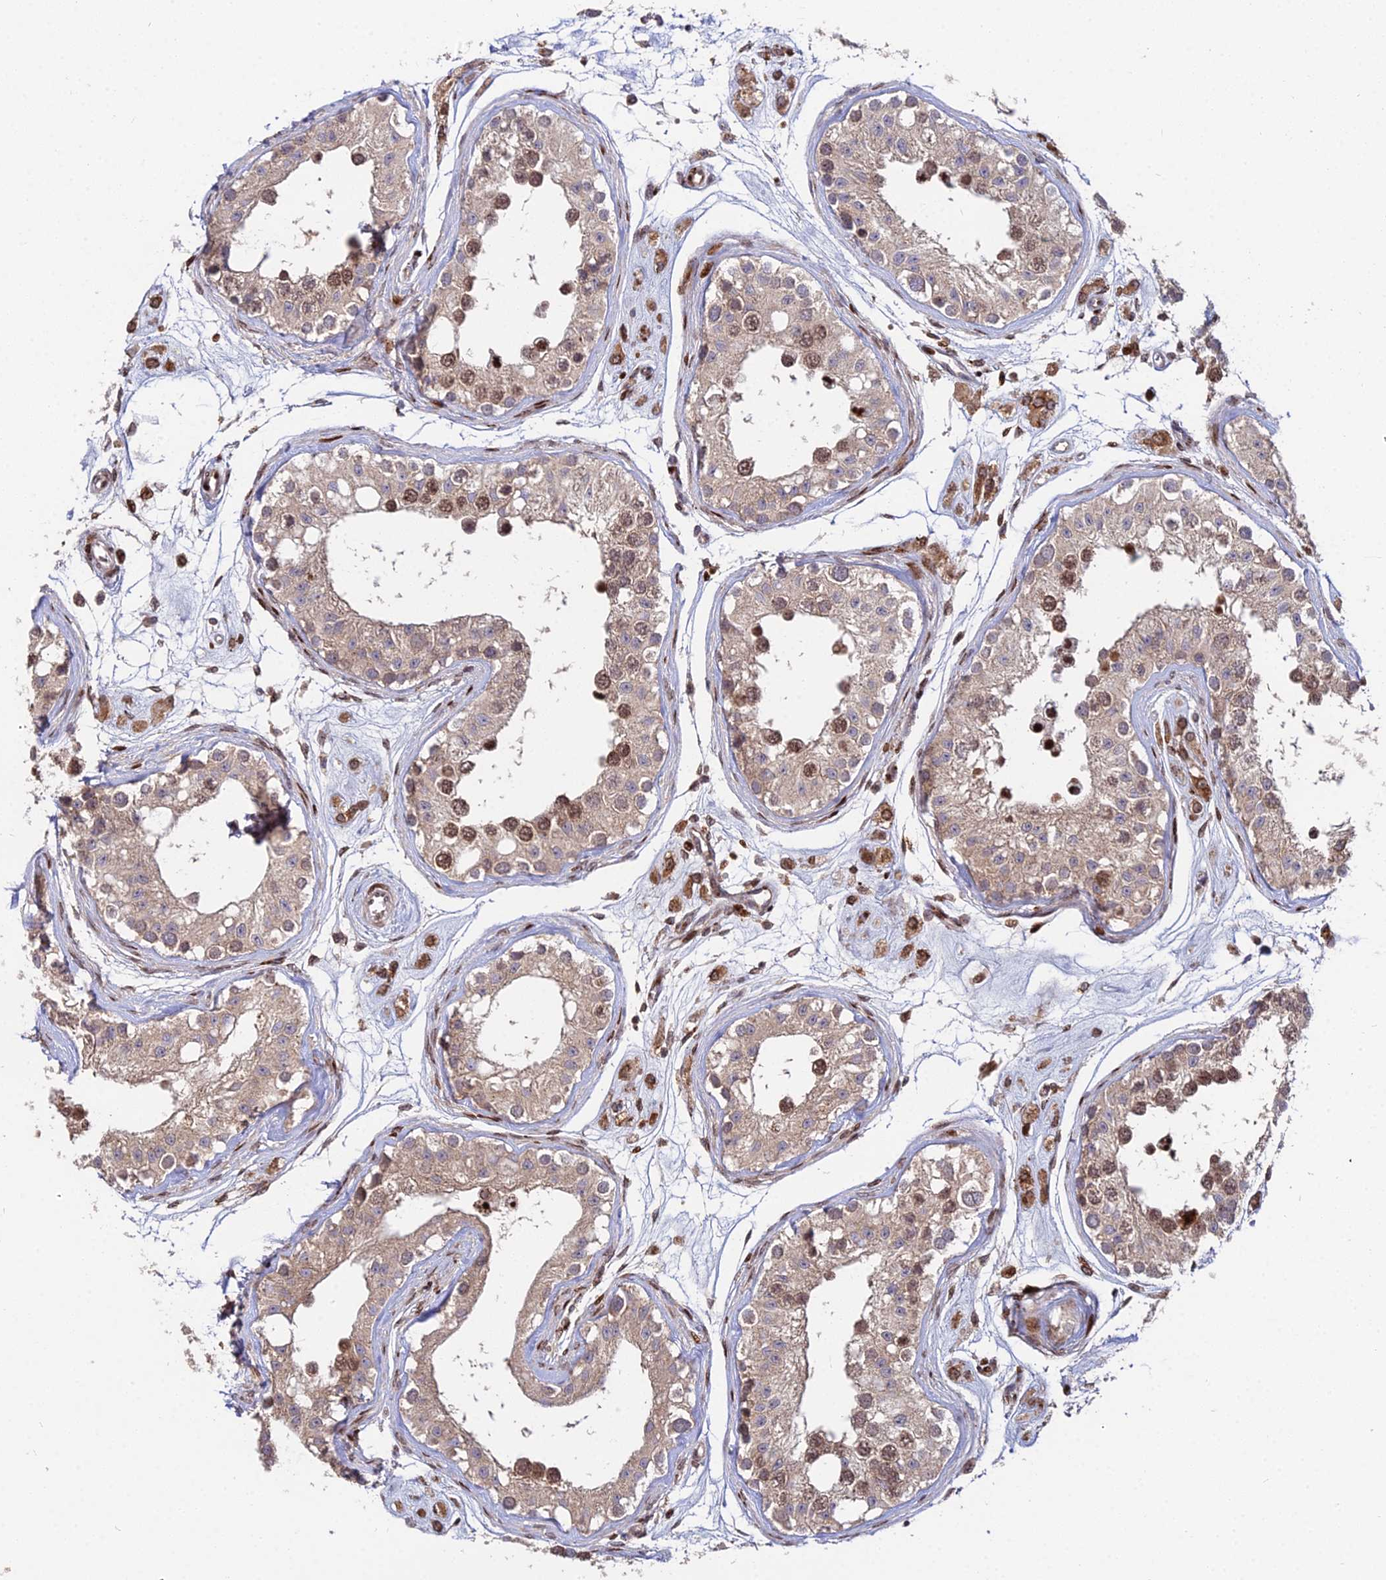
{"staining": {"intensity": "moderate", "quantity": ">75%", "location": "cytoplasmic/membranous,nuclear"}, "tissue": "testis", "cell_type": "Cells in seminiferous ducts", "image_type": "normal", "snomed": [{"axis": "morphology", "description": "Normal tissue, NOS"}, {"axis": "morphology", "description": "Adenocarcinoma, metastatic, NOS"}, {"axis": "topography", "description": "Testis"}], "caption": "Cells in seminiferous ducts show medium levels of moderate cytoplasmic/membranous,nuclear staining in about >75% of cells in unremarkable human testis.", "gene": "RBMS2", "patient": {"sex": "male", "age": 26}}